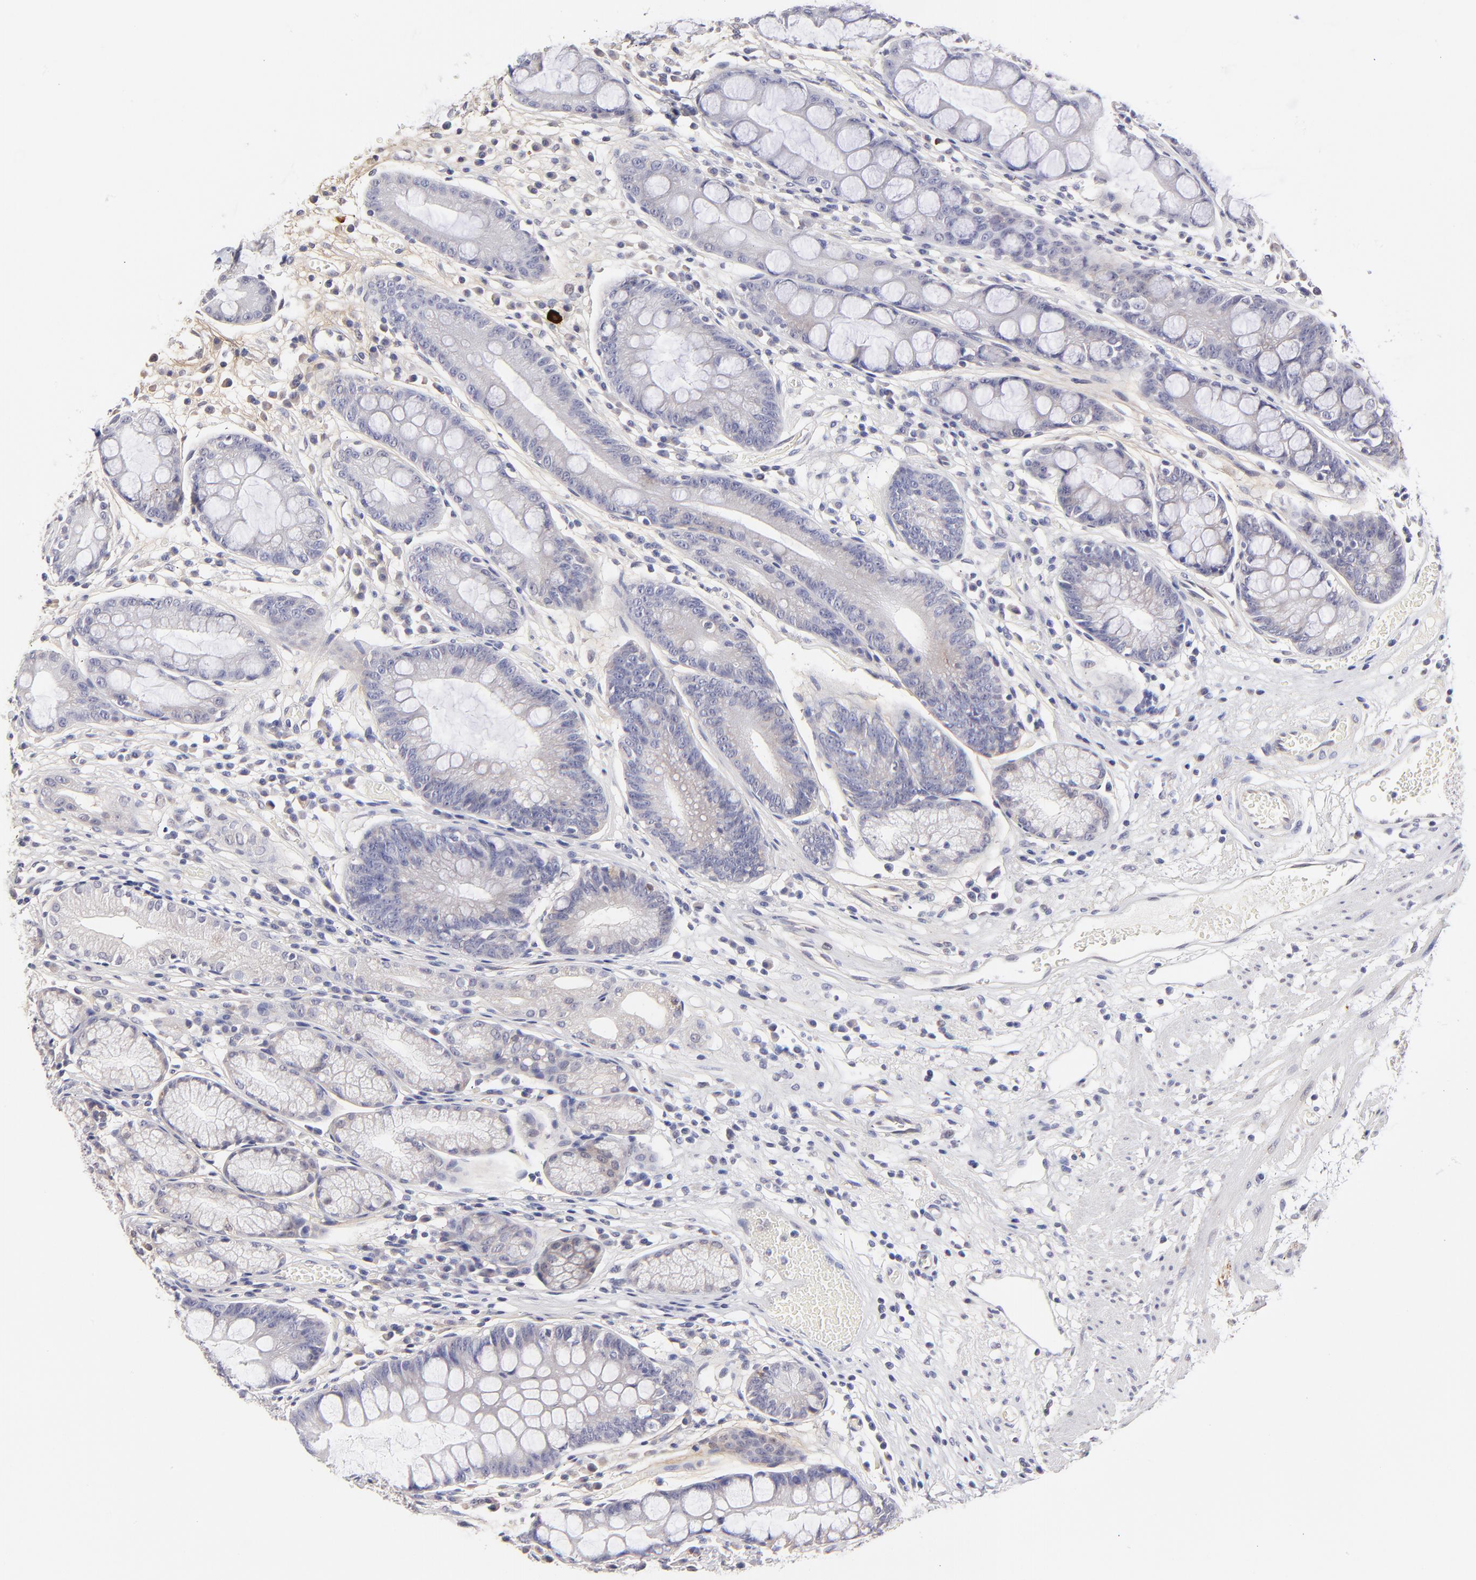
{"staining": {"intensity": "negative", "quantity": "none", "location": "none"}, "tissue": "stomach", "cell_type": "Glandular cells", "image_type": "normal", "snomed": [{"axis": "morphology", "description": "Normal tissue, NOS"}, {"axis": "morphology", "description": "Inflammation, NOS"}, {"axis": "topography", "description": "Stomach, lower"}], "caption": "Immunohistochemistry image of normal stomach stained for a protein (brown), which displays no positivity in glandular cells. Nuclei are stained in blue.", "gene": "BTG2", "patient": {"sex": "male", "age": 59}}